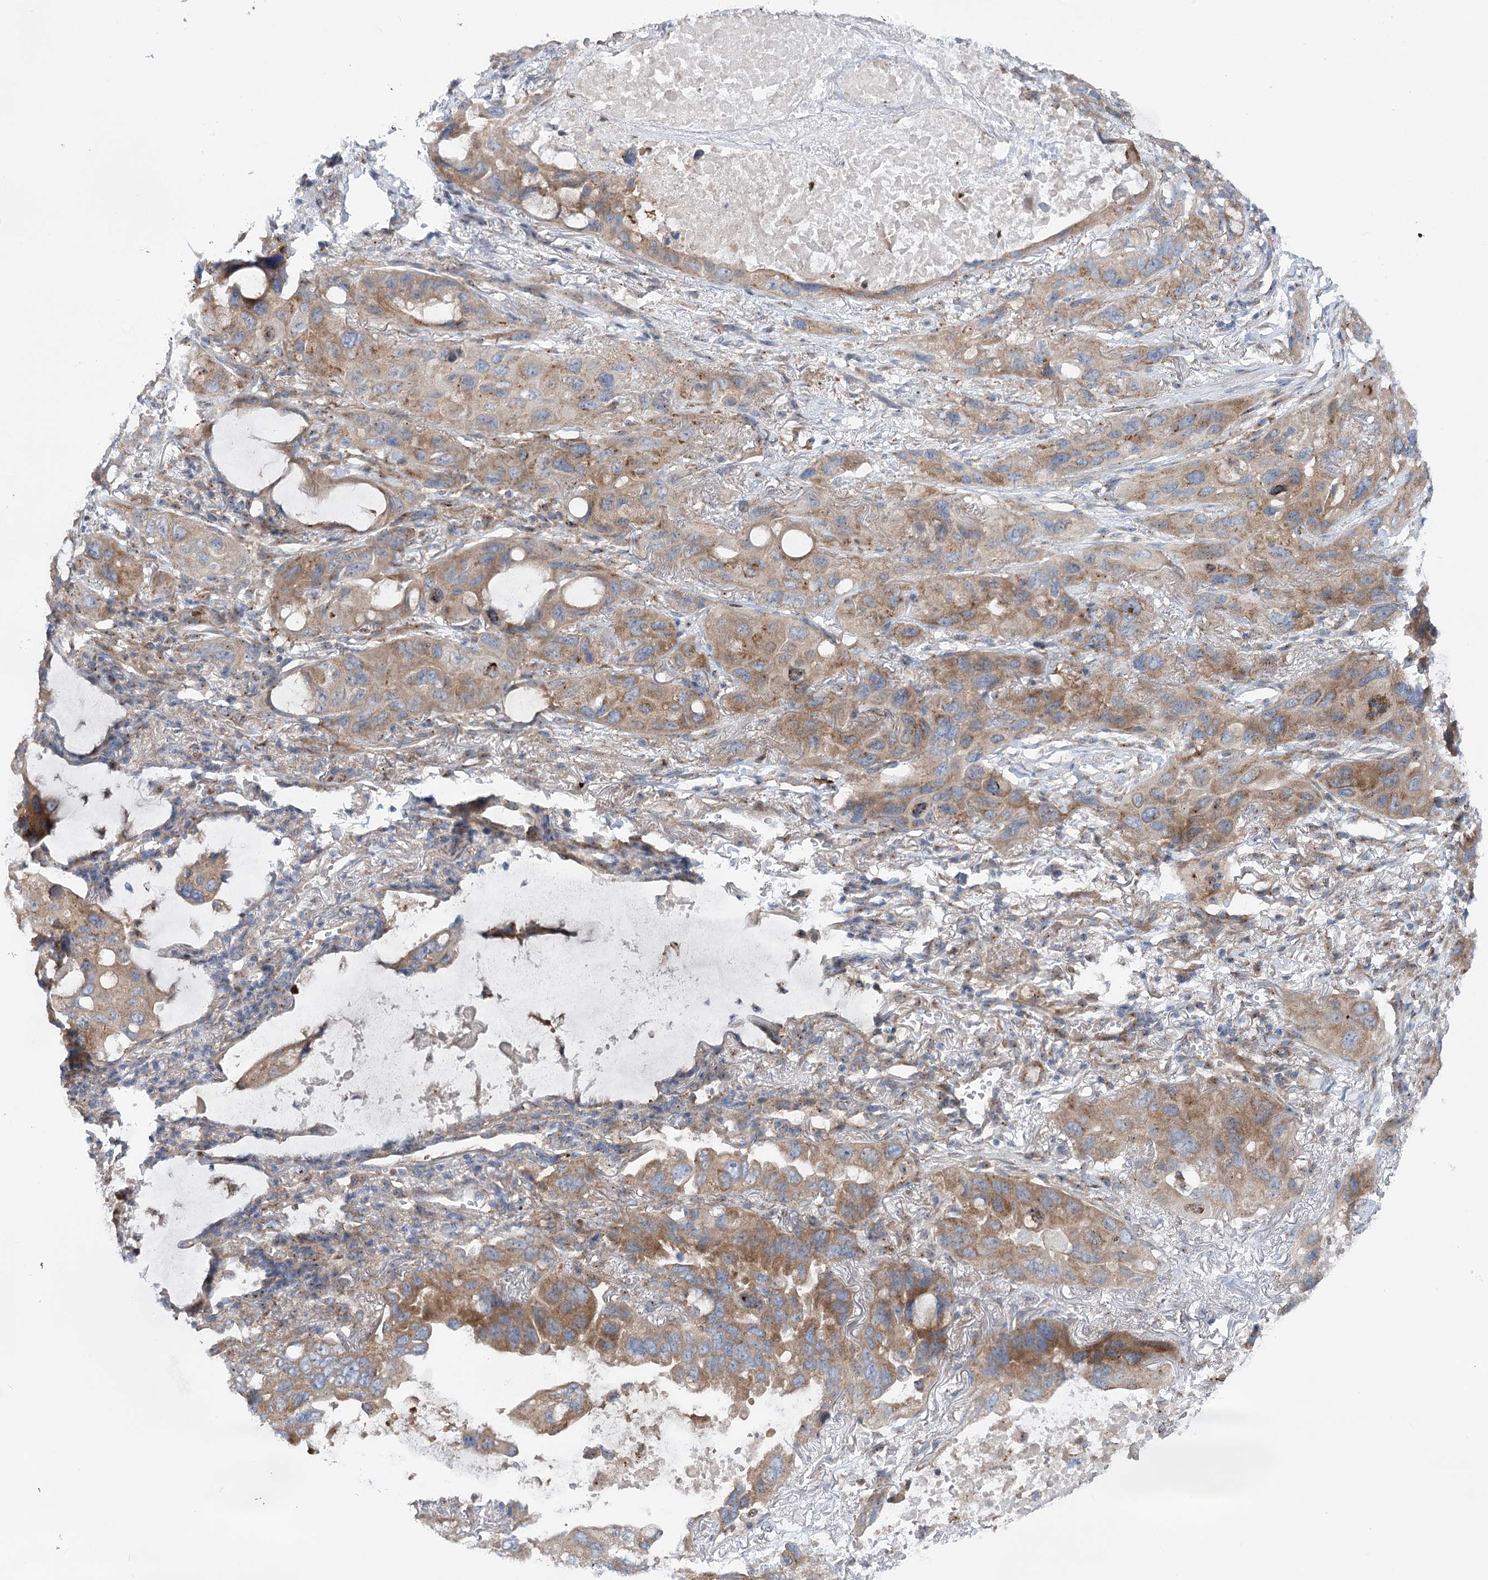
{"staining": {"intensity": "moderate", "quantity": ">75%", "location": "cytoplasmic/membranous"}, "tissue": "lung cancer", "cell_type": "Tumor cells", "image_type": "cancer", "snomed": [{"axis": "morphology", "description": "Squamous cell carcinoma, NOS"}, {"axis": "topography", "description": "Lung"}], "caption": "Protein expression analysis of human lung cancer (squamous cell carcinoma) reveals moderate cytoplasmic/membranous positivity in about >75% of tumor cells.", "gene": "SCN11A", "patient": {"sex": "female", "age": 73}}